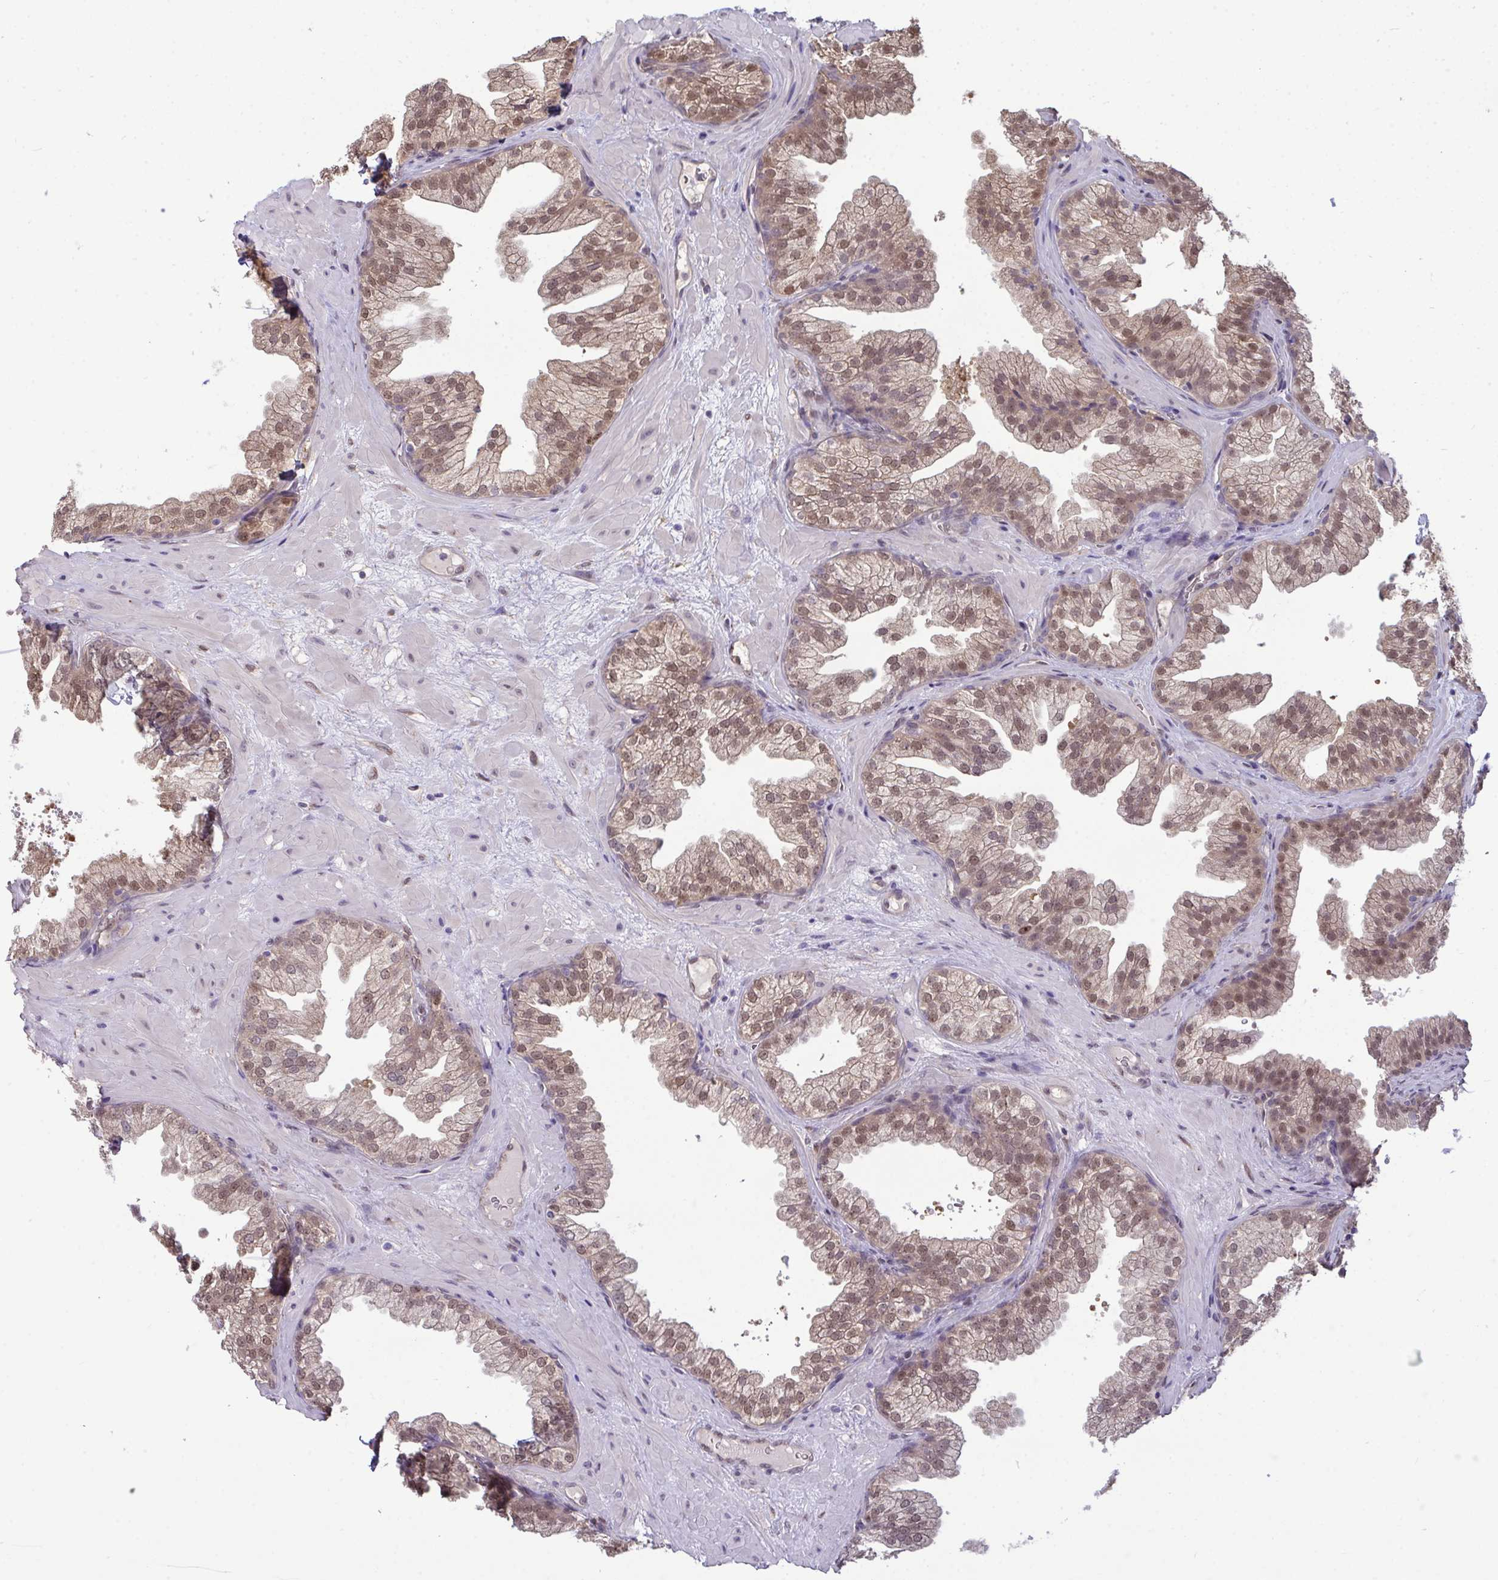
{"staining": {"intensity": "moderate", "quantity": ">75%", "location": "nuclear"}, "tissue": "prostate", "cell_type": "Glandular cells", "image_type": "normal", "snomed": [{"axis": "morphology", "description": "Normal tissue, NOS"}, {"axis": "topography", "description": "Prostate"}], "caption": "Protein expression by immunohistochemistry (IHC) displays moderate nuclear staining in approximately >75% of glandular cells in benign prostate. (Stains: DAB (3,3'-diaminobenzidine) in brown, nuclei in blue, Microscopy: brightfield microscopy at high magnification).", "gene": "SETD7", "patient": {"sex": "male", "age": 37}}